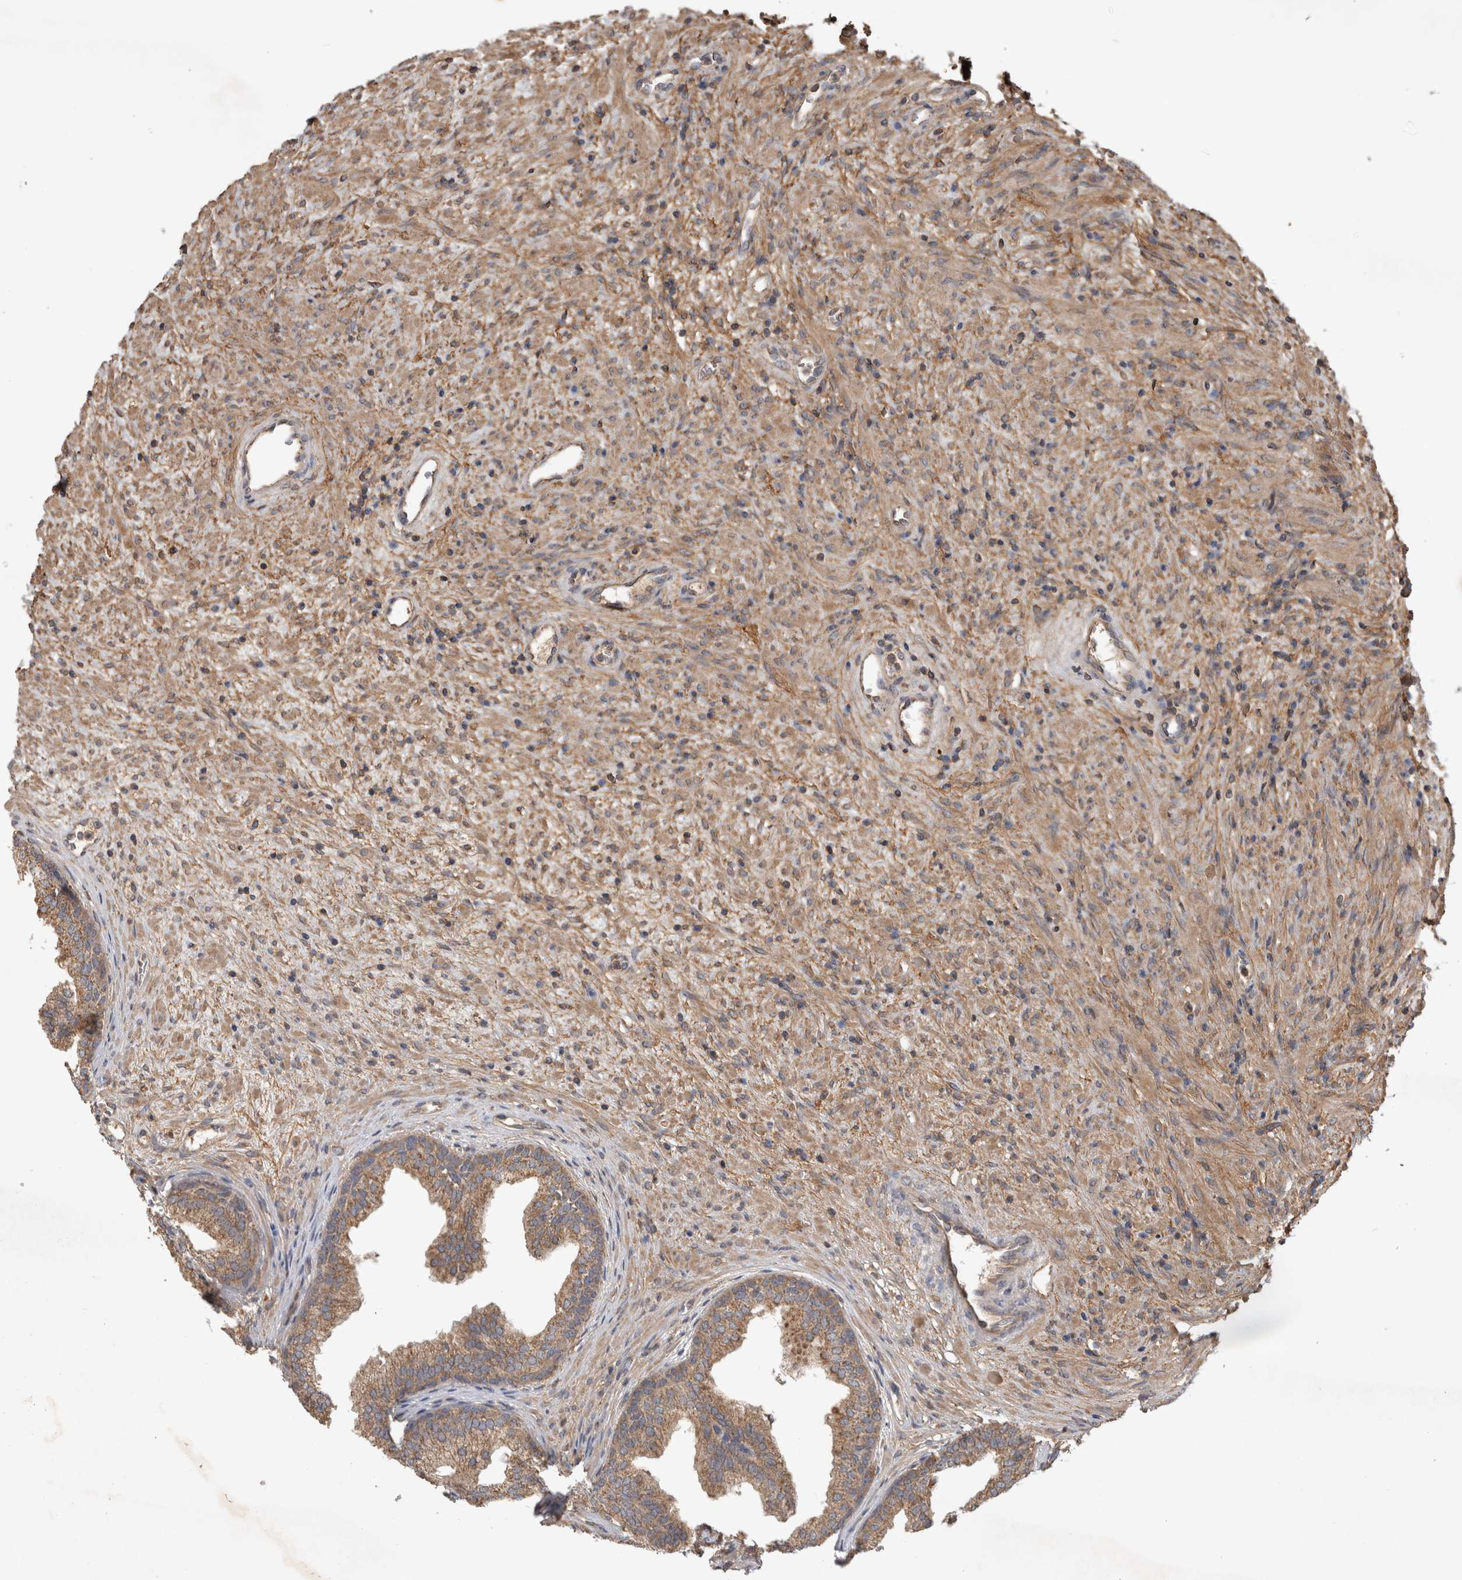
{"staining": {"intensity": "moderate", "quantity": ">75%", "location": "cytoplasmic/membranous"}, "tissue": "prostate", "cell_type": "Glandular cells", "image_type": "normal", "snomed": [{"axis": "morphology", "description": "Normal tissue, NOS"}, {"axis": "topography", "description": "Prostate"}], "caption": "DAB immunohistochemical staining of benign prostate exhibits moderate cytoplasmic/membranous protein positivity in approximately >75% of glandular cells. (DAB = brown stain, brightfield microscopy at high magnification).", "gene": "TRMT61B", "patient": {"sex": "male", "age": 76}}